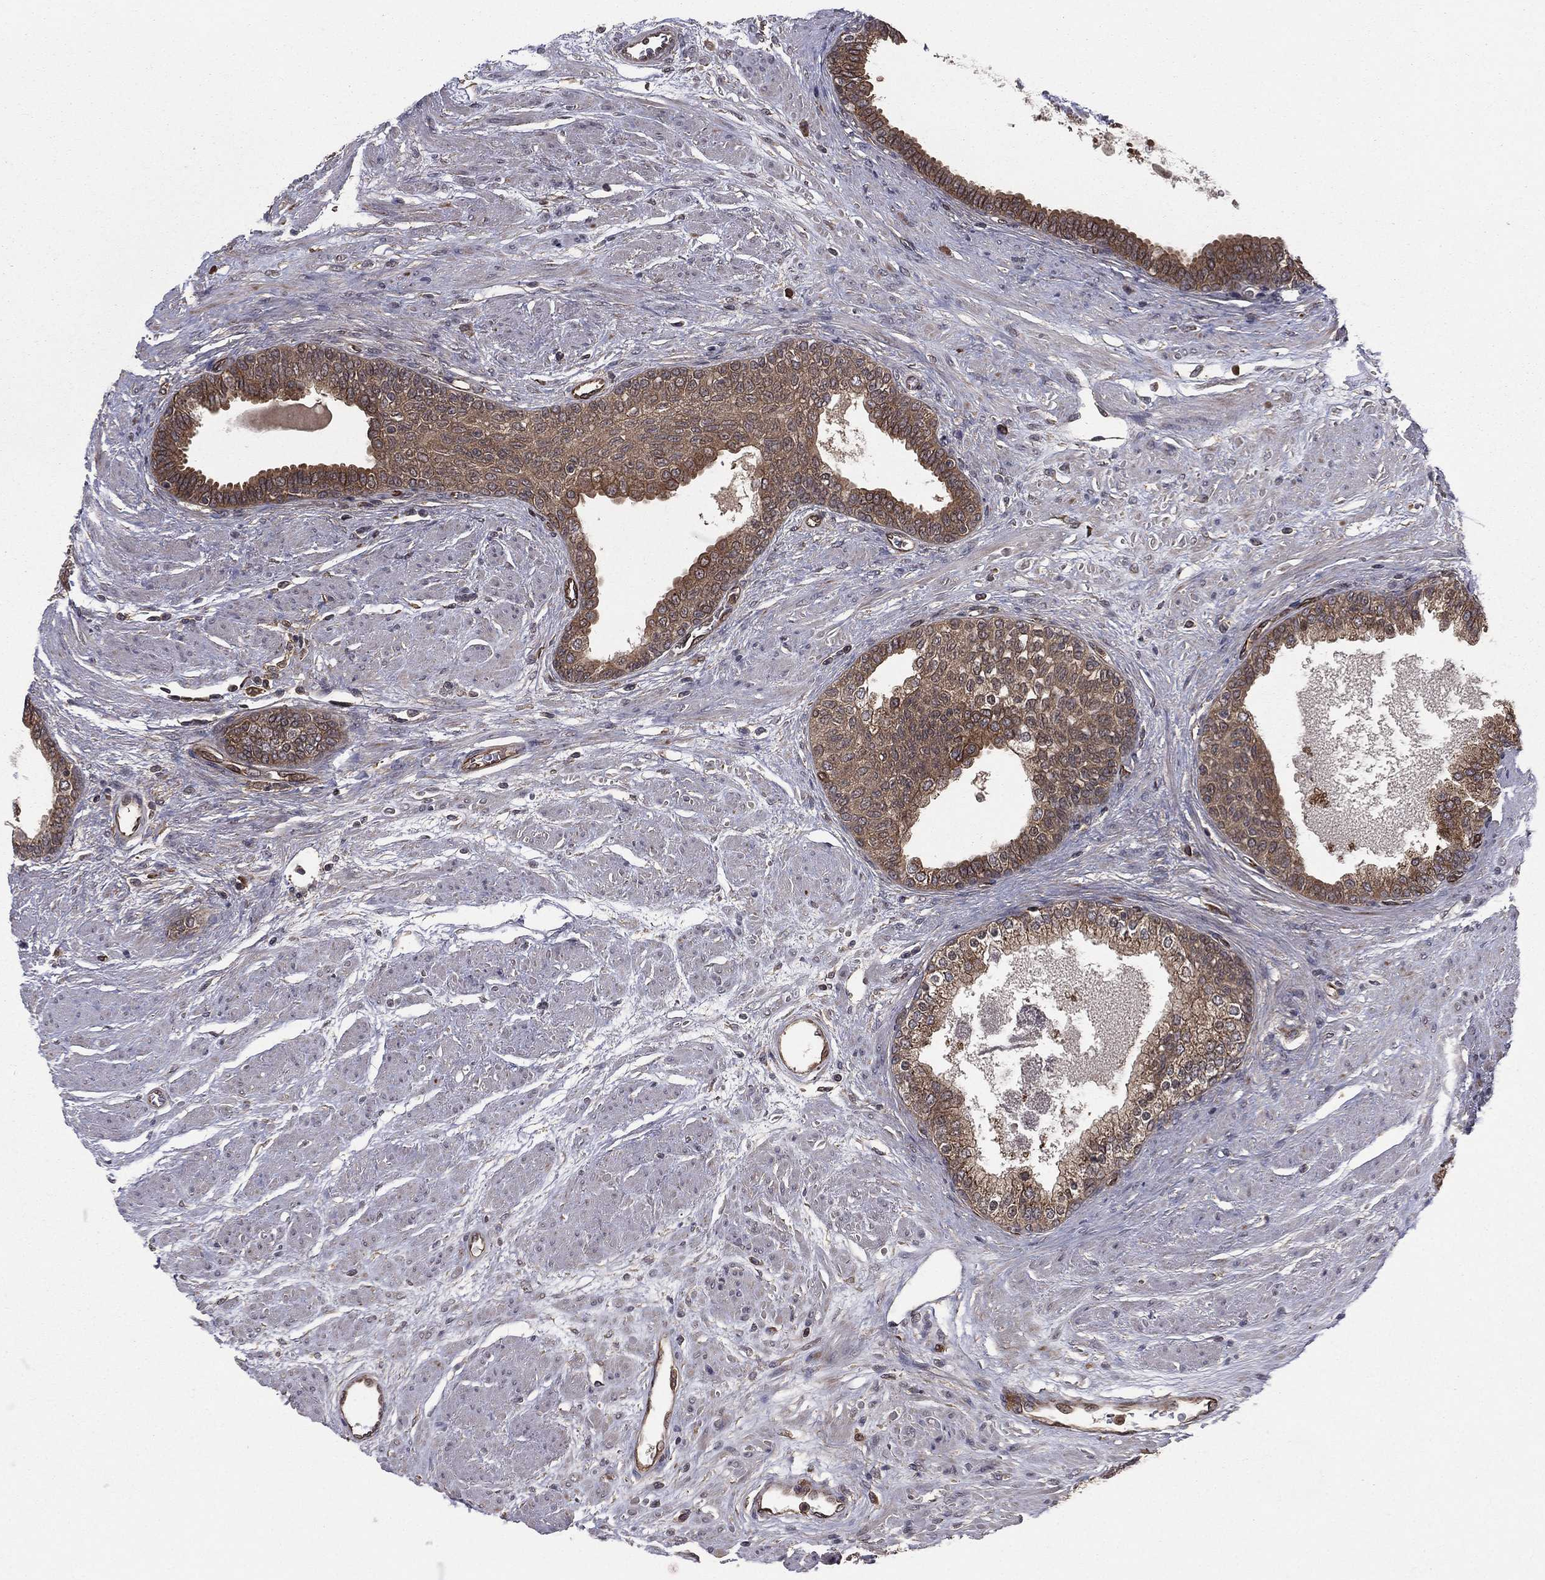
{"staining": {"intensity": "moderate", "quantity": ">75%", "location": "cytoplasmic/membranous"}, "tissue": "prostate cancer", "cell_type": "Tumor cells", "image_type": "cancer", "snomed": [{"axis": "morphology", "description": "Adenocarcinoma, NOS"}, {"axis": "topography", "description": "Prostate and seminal vesicle, NOS"}, {"axis": "topography", "description": "Prostate"}], "caption": "Moderate cytoplasmic/membranous positivity is seen in about >75% of tumor cells in prostate adenocarcinoma.", "gene": "CERT1", "patient": {"sex": "male", "age": 62}}